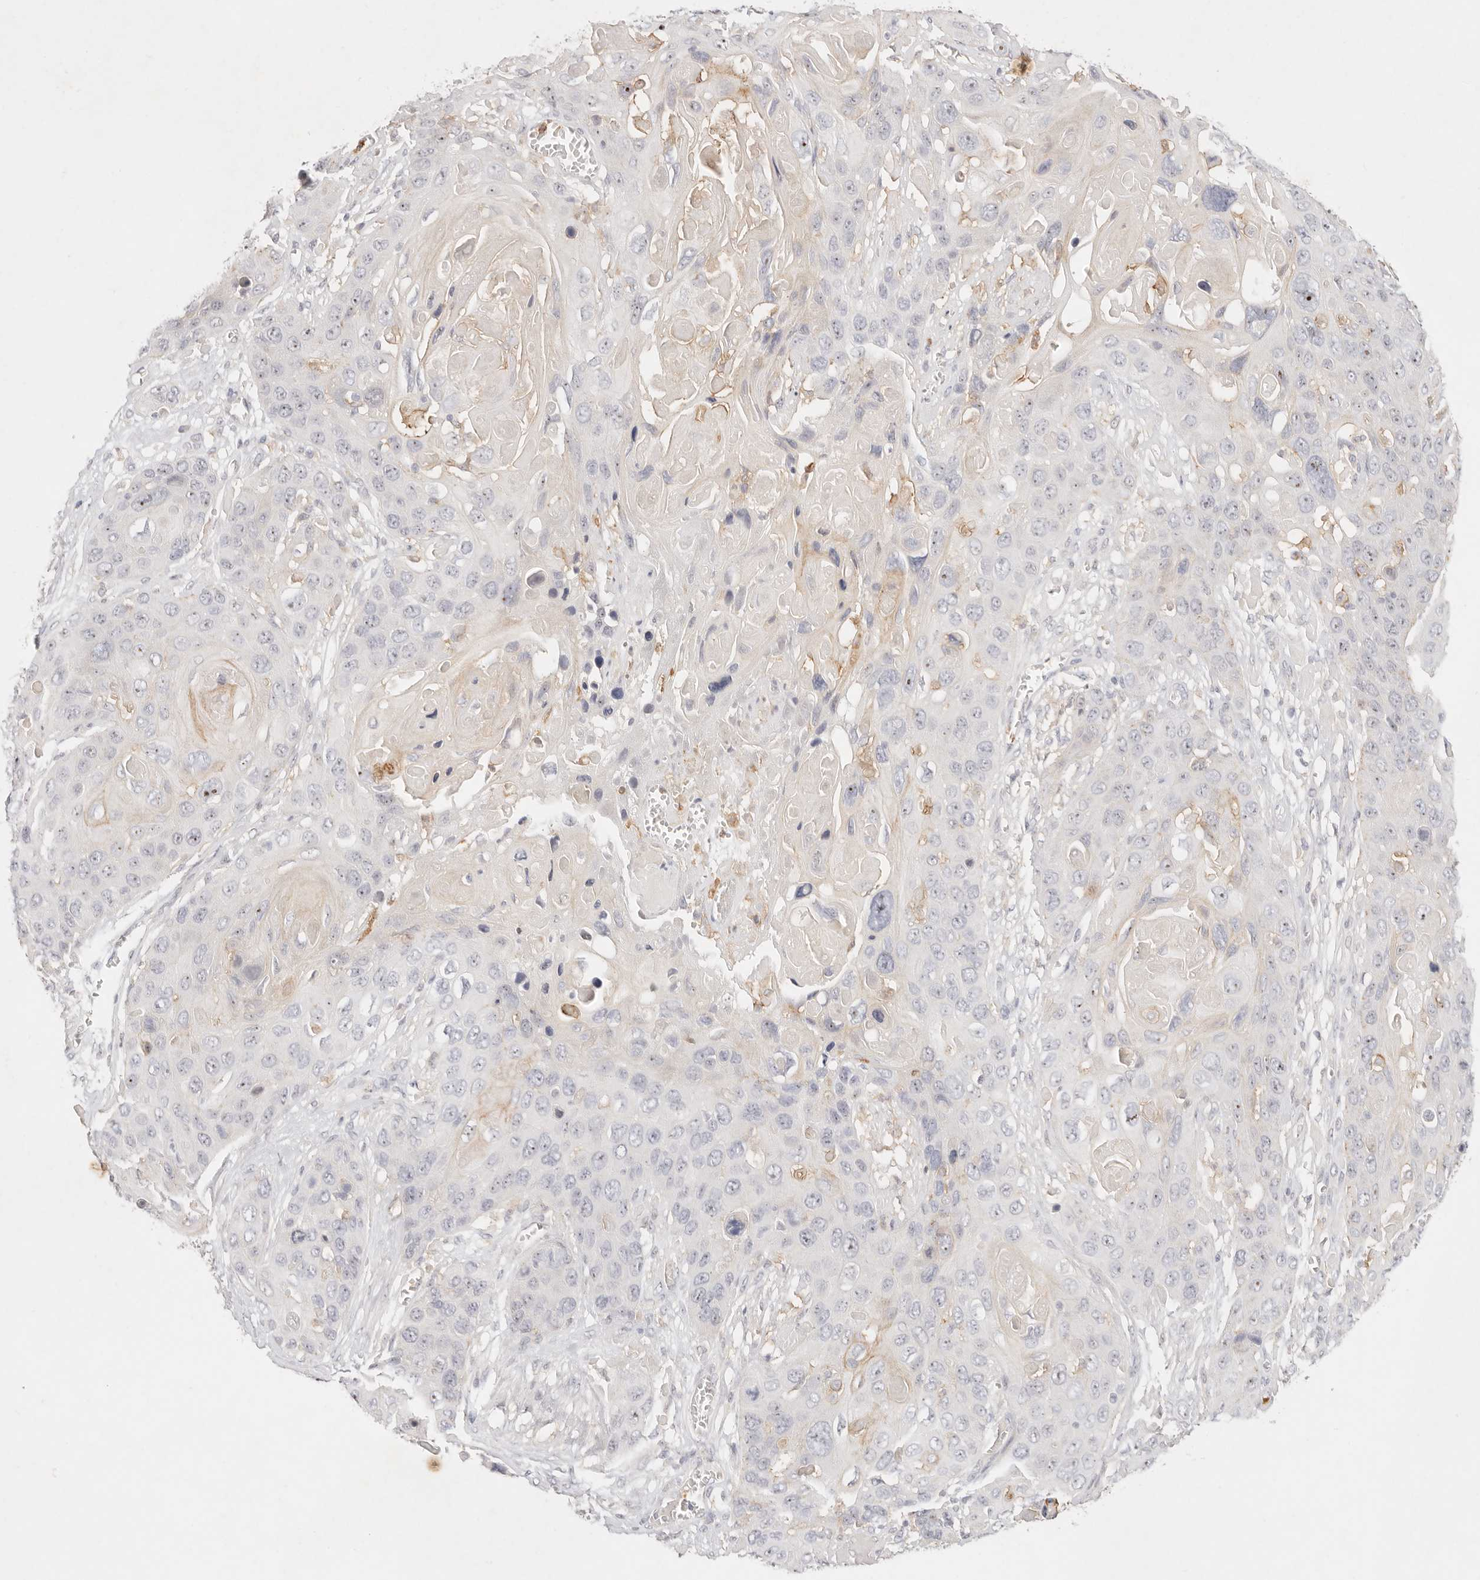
{"staining": {"intensity": "negative", "quantity": "none", "location": "none"}, "tissue": "skin cancer", "cell_type": "Tumor cells", "image_type": "cancer", "snomed": [{"axis": "morphology", "description": "Squamous cell carcinoma, NOS"}, {"axis": "topography", "description": "Skin"}], "caption": "Immunohistochemistry (IHC) micrograph of neoplastic tissue: skin cancer (squamous cell carcinoma) stained with DAB shows no significant protein staining in tumor cells.", "gene": "GPR84", "patient": {"sex": "male", "age": 55}}